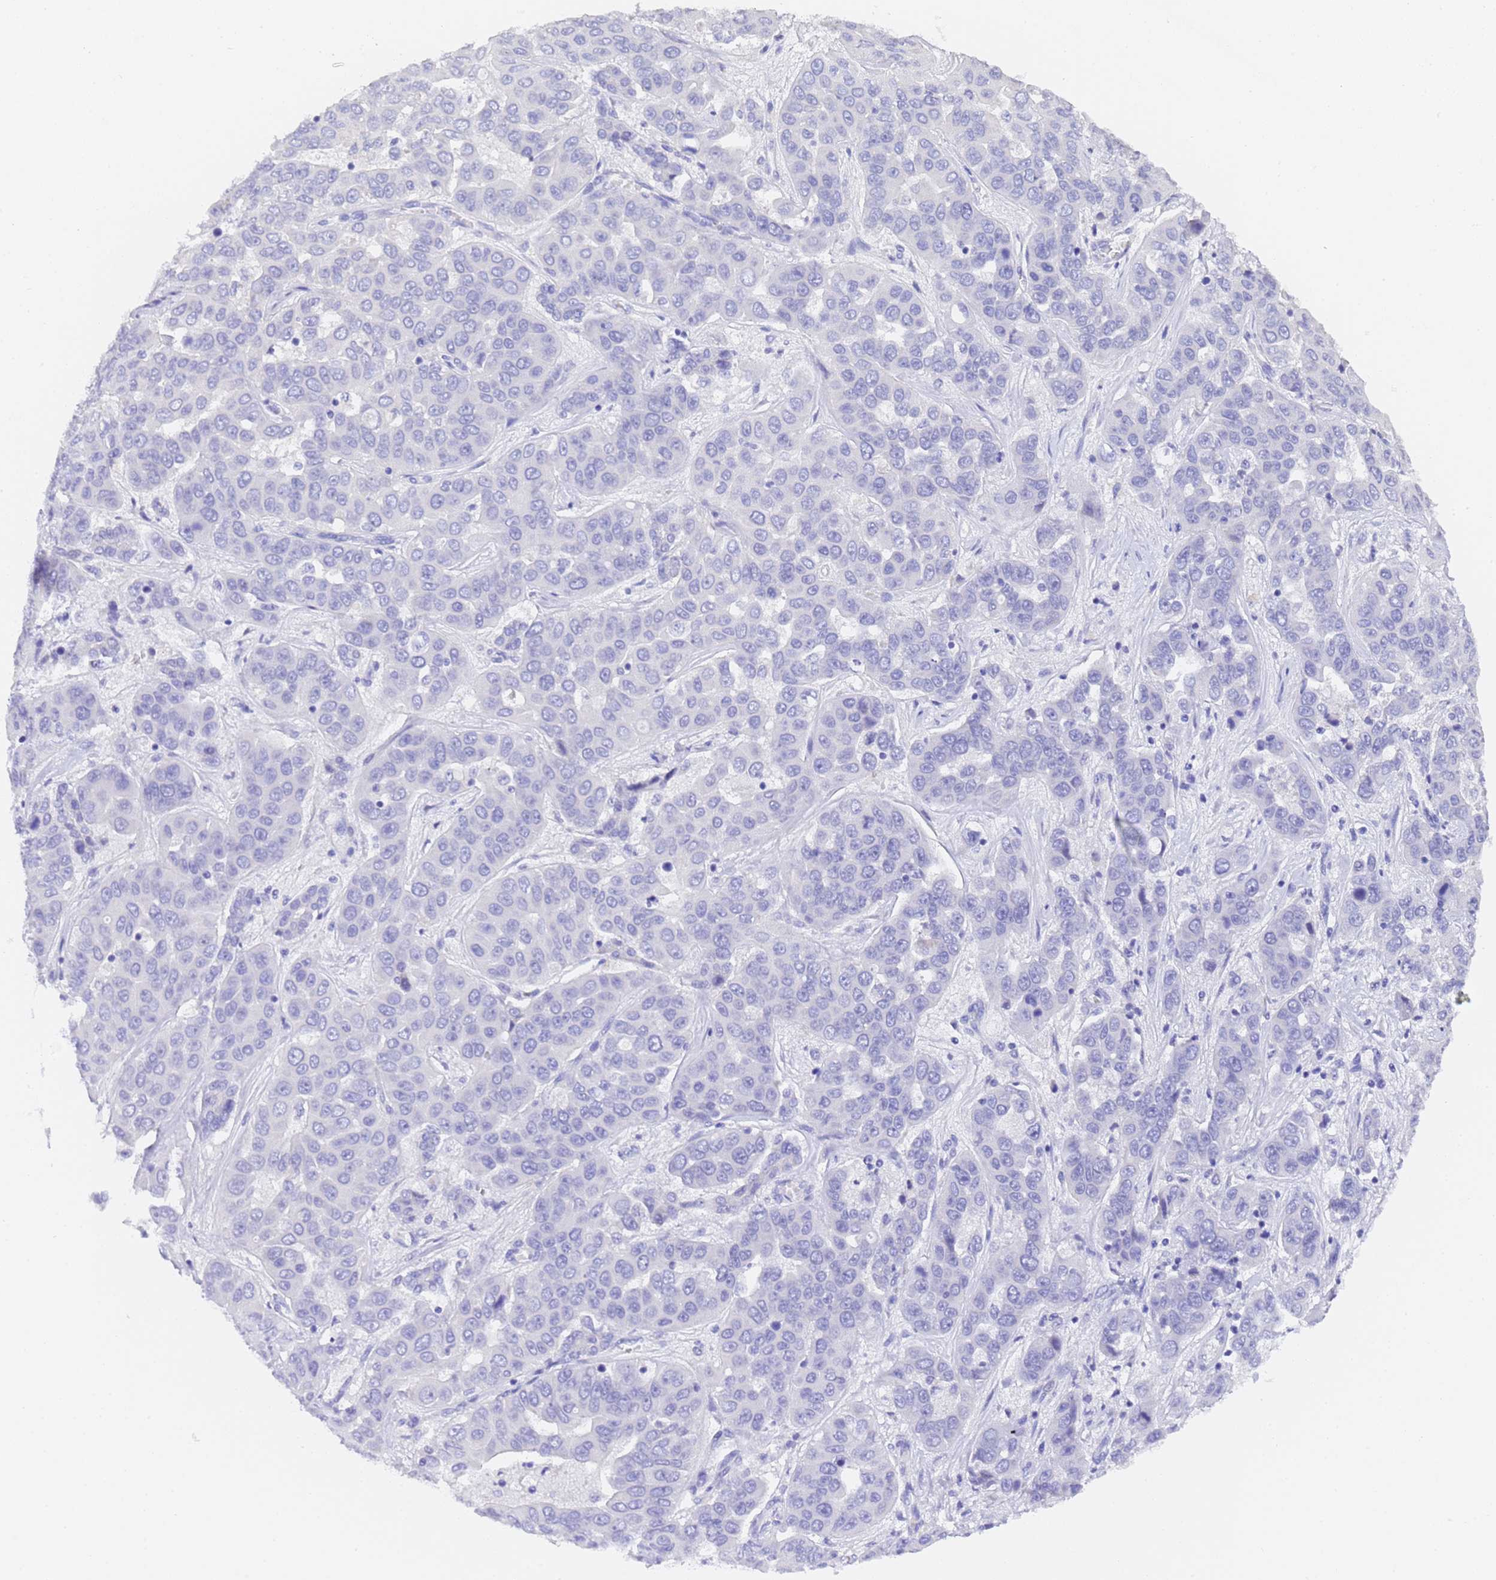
{"staining": {"intensity": "negative", "quantity": "none", "location": "none"}, "tissue": "liver cancer", "cell_type": "Tumor cells", "image_type": "cancer", "snomed": [{"axis": "morphology", "description": "Cholangiocarcinoma"}, {"axis": "topography", "description": "Liver"}], "caption": "This is an immunohistochemistry (IHC) micrograph of human liver cholangiocarcinoma. There is no staining in tumor cells.", "gene": "GABRA1", "patient": {"sex": "female", "age": 52}}